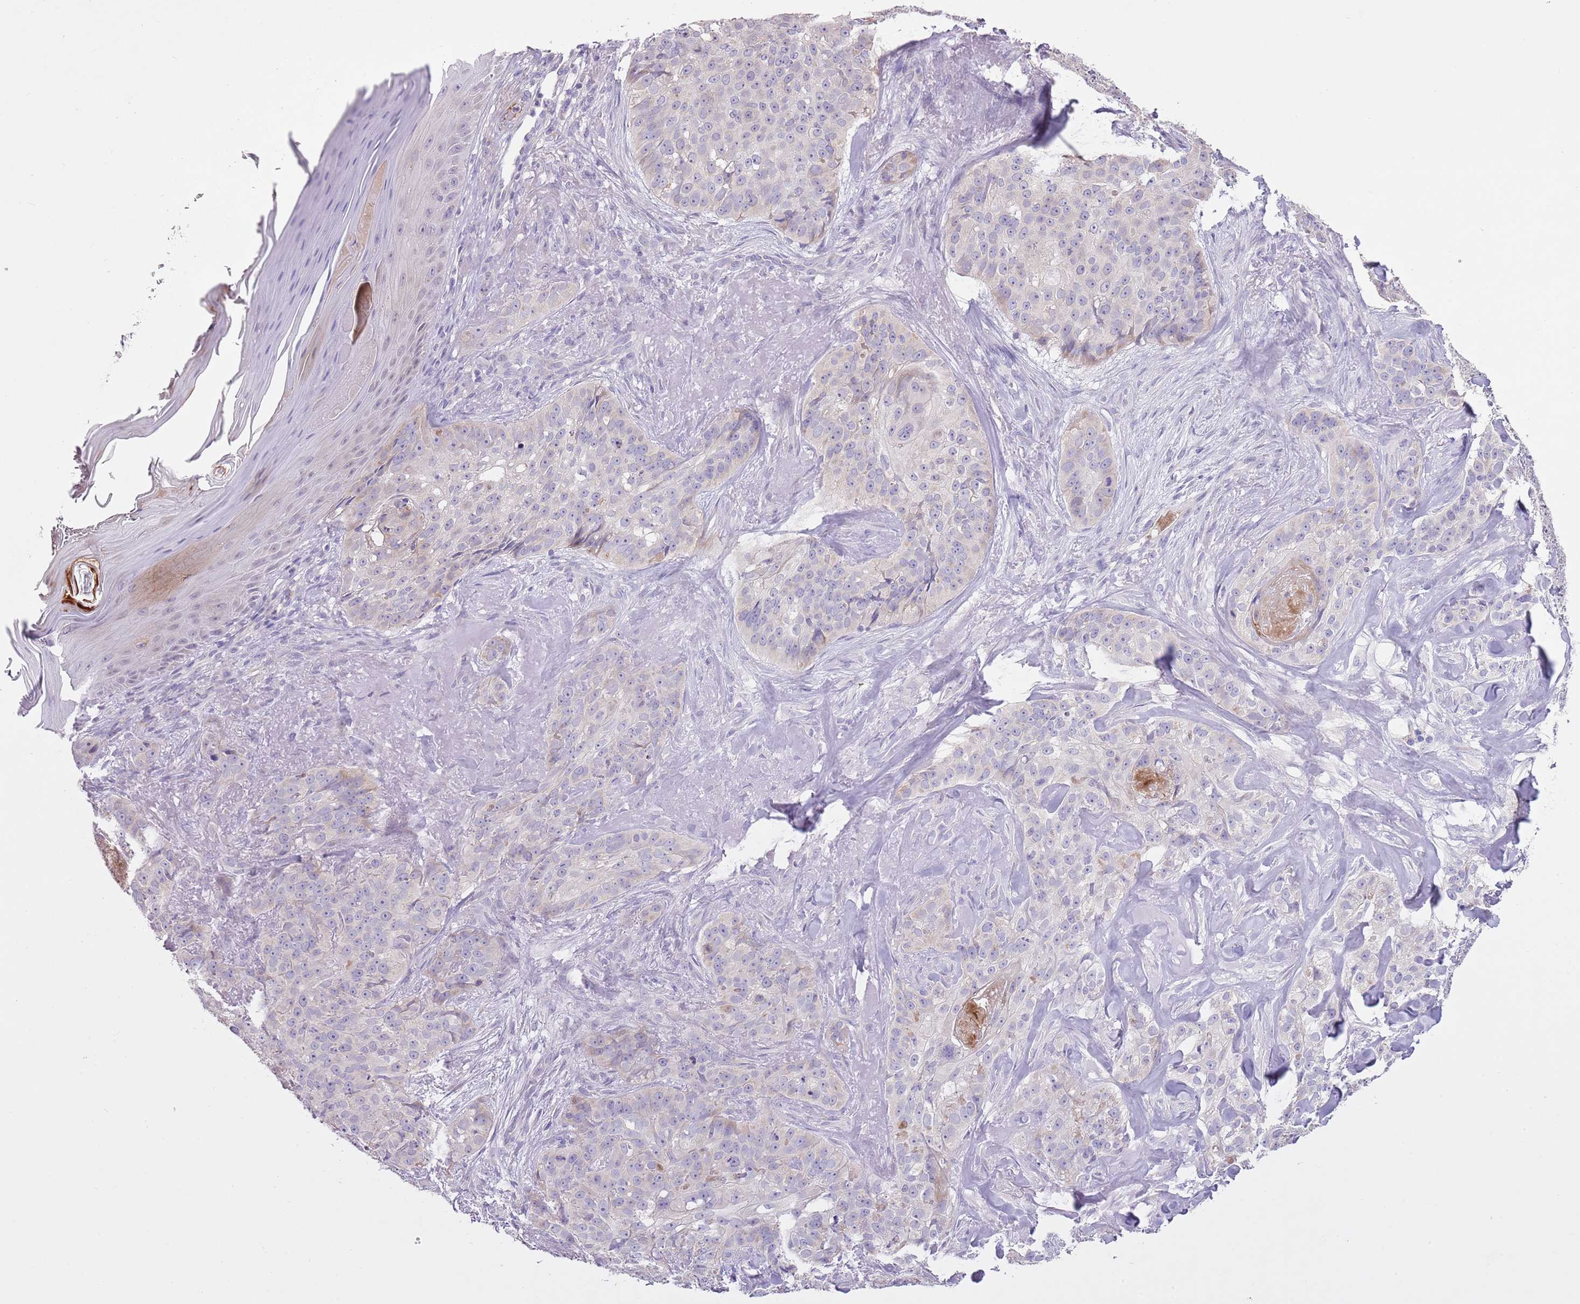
{"staining": {"intensity": "negative", "quantity": "none", "location": "none"}, "tissue": "skin cancer", "cell_type": "Tumor cells", "image_type": "cancer", "snomed": [{"axis": "morphology", "description": "Basal cell carcinoma"}, {"axis": "topography", "description": "Skin"}], "caption": "High magnification brightfield microscopy of skin cancer (basal cell carcinoma) stained with DAB (brown) and counterstained with hematoxylin (blue): tumor cells show no significant expression. (Stains: DAB IHC with hematoxylin counter stain, Microscopy: brightfield microscopy at high magnification).", "gene": "CLEC2A", "patient": {"sex": "female", "age": 92}}